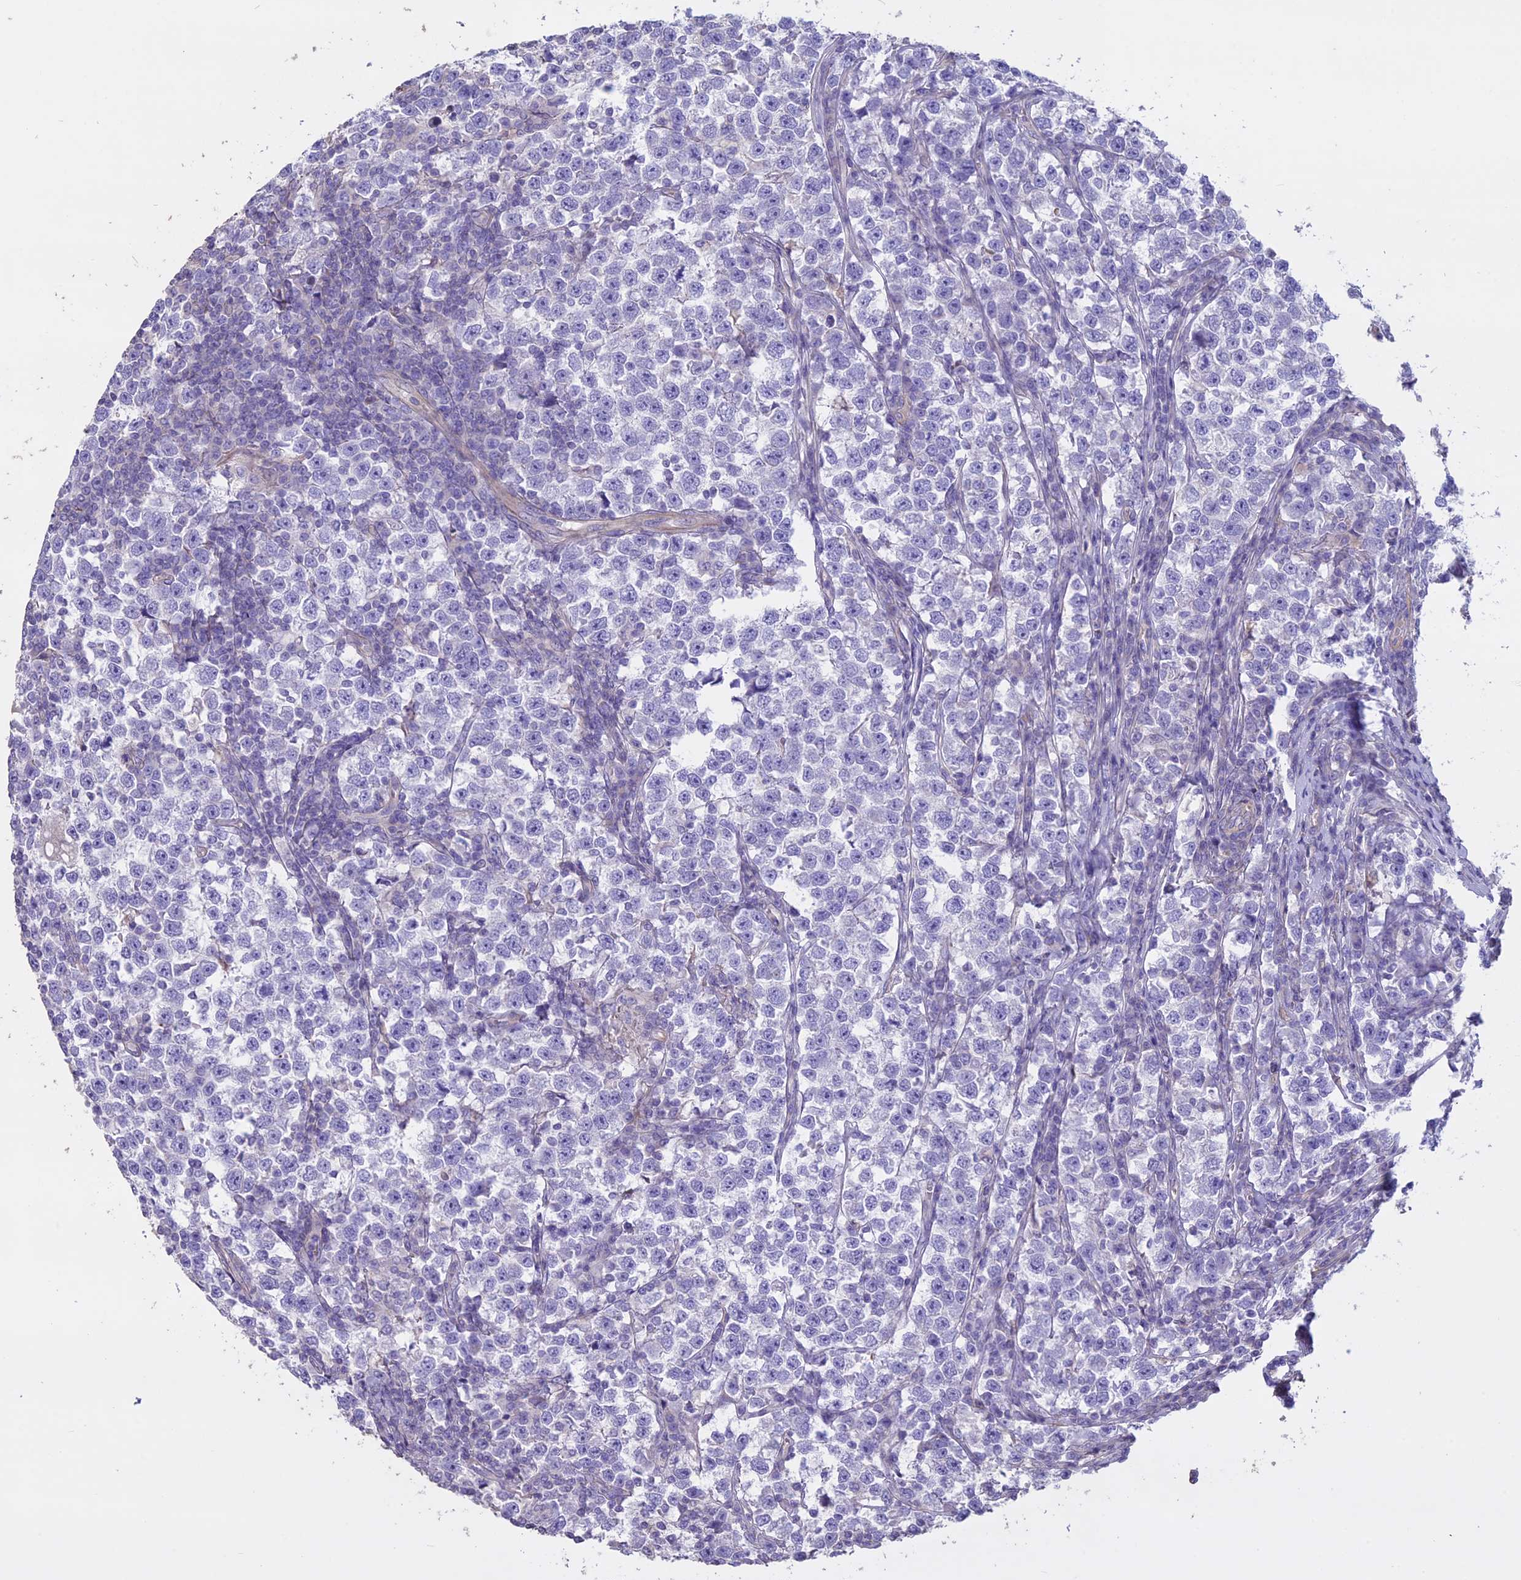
{"staining": {"intensity": "negative", "quantity": "none", "location": "none"}, "tissue": "testis cancer", "cell_type": "Tumor cells", "image_type": "cancer", "snomed": [{"axis": "morphology", "description": "Normal tissue, NOS"}, {"axis": "morphology", "description": "Seminoma, NOS"}, {"axis": "topography", "description": "Testis"}], "caption": "A high-resolution image shows immunohistochemistry (IHC) staining of testis cancer, which shows no significant expression in tumor cells.", "gene": "CCDC148", "patient": {"sex": "male", "age": 43}}